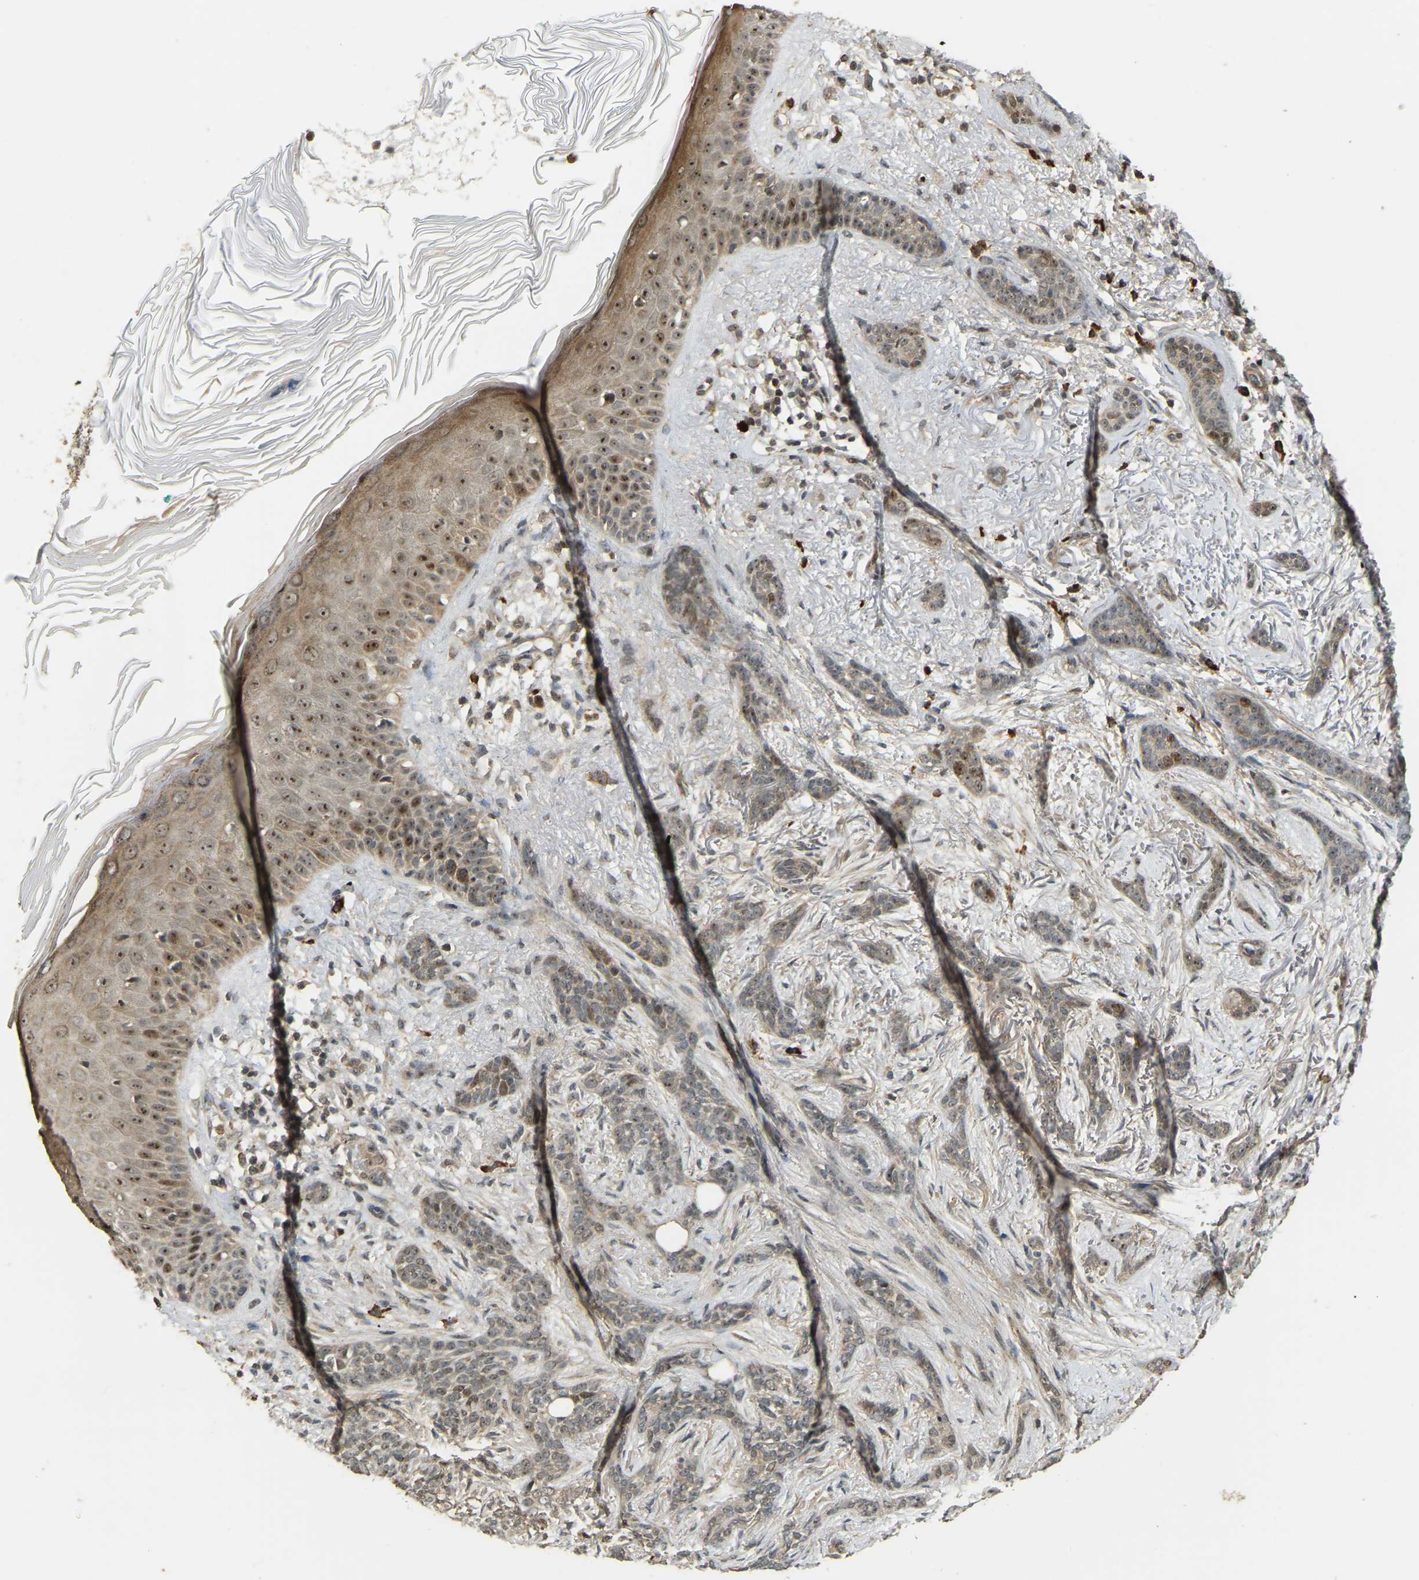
{"staining": {"intensity": "weak", "quantity": ">75%", "location": "cytoplasmic/membranous,nuclear"}, "tissue": "skin cancer", "cell_type": "Tumor cells", "image_type": "cancer", "snomed": [{"axis": "morphology", "description": "Basal cell carcinoma"}, {"axis": "morphology", "description": "Adnexal tumor, benign"}, {"axis": "topography", "description": "Skin"}], "caption": "This micrograph demonstrates immunohistochemistry staining of human skin cancer, with low weak cytoplasmic/membranous and nuclear staining in approximately >75% of tumor cells.", "gene": "BRF2", "patient": {"sex": "female", "age": 42}}